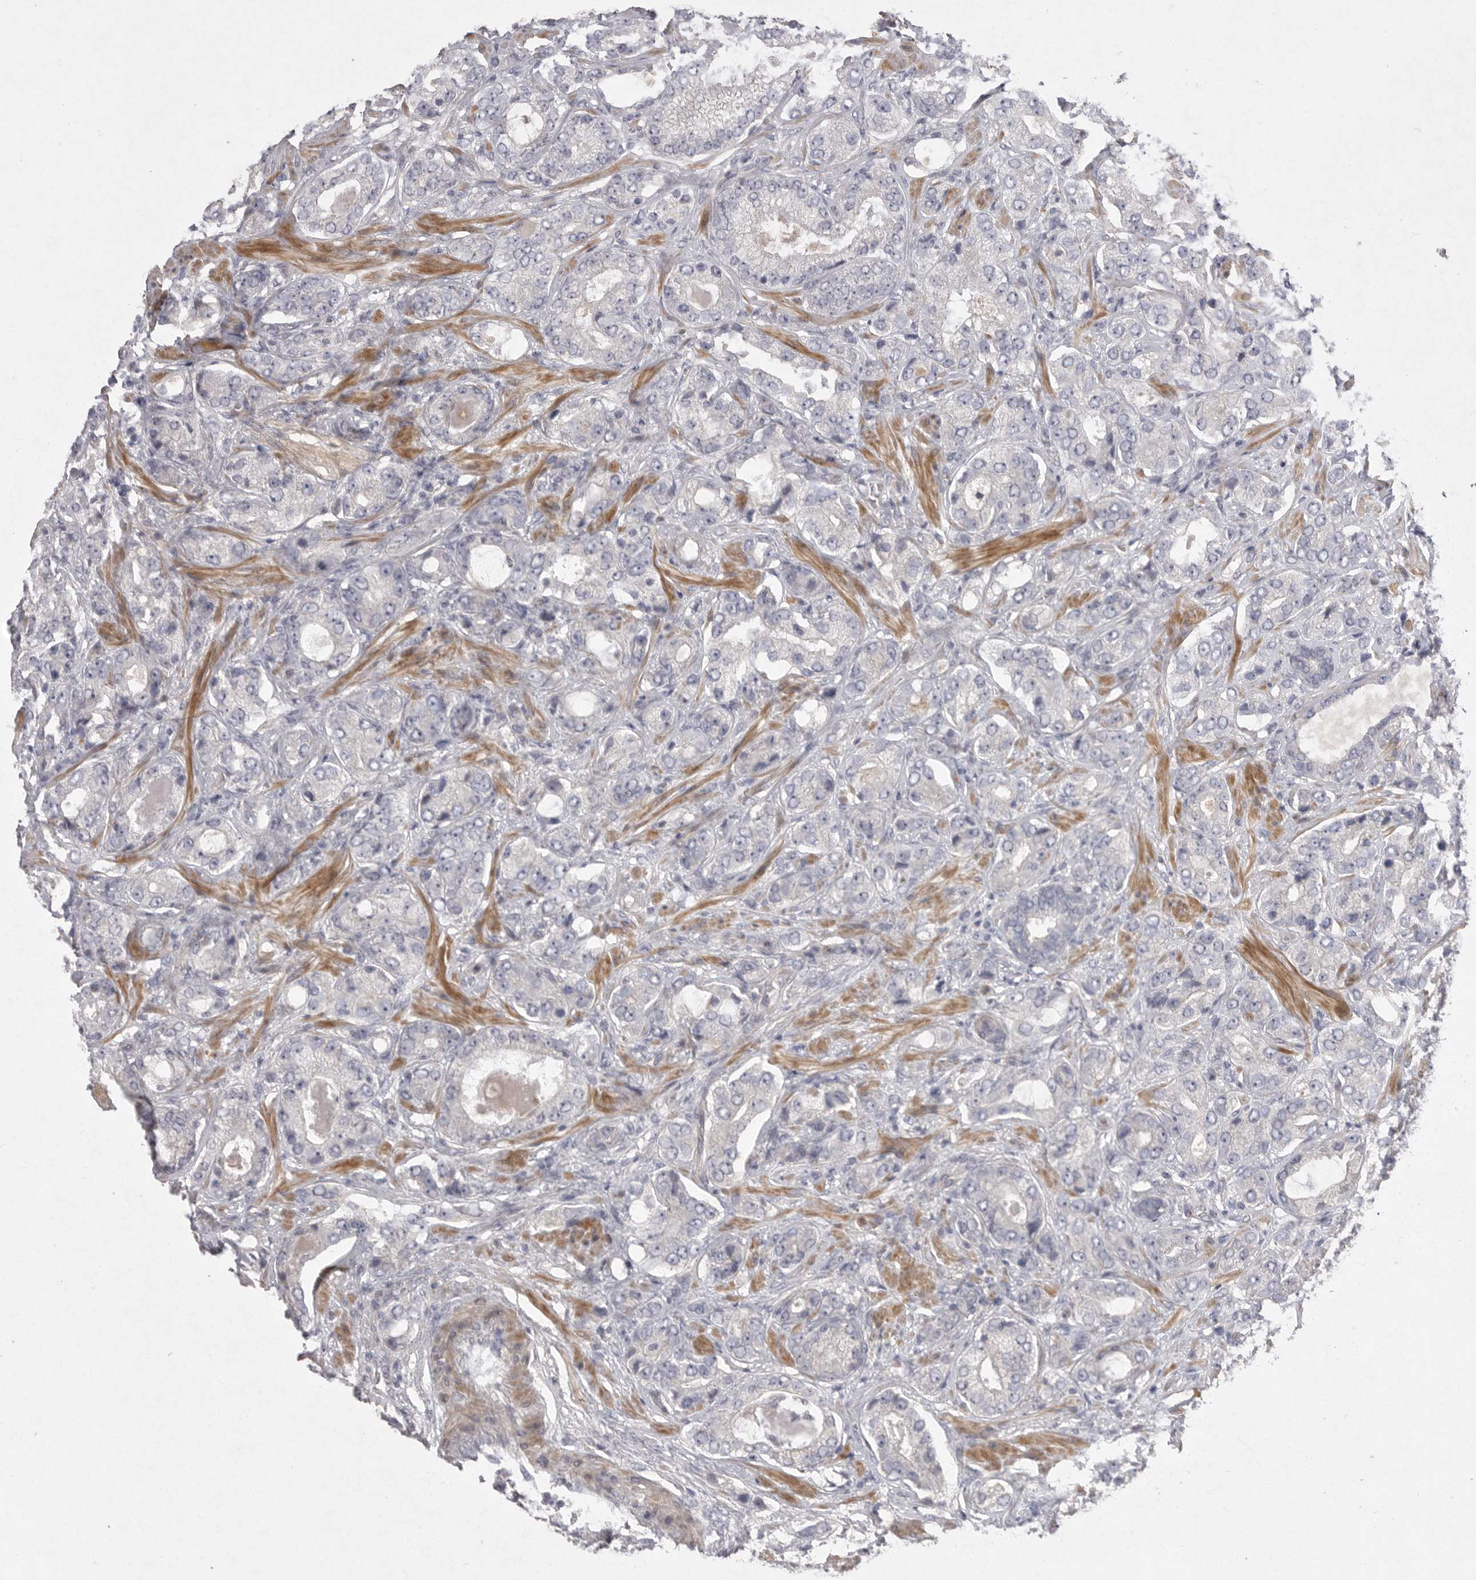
{"staining": {"intensity": "negative", "quantity": "none", "location": "none"}, "tissue": "prostate cancer", "cell_type": "Tumor cells", "image_type": "cancer", "snomed": [{"axis": "morphology", "description": "Normal tissue, NOS"}, {"axis": "morphology", "description": "Adenocarcinoma, High grade"}, {"axis": "topography", "description": "Prostate"}, {"axis": "topography", "description": "Peripheral nerve tissue"}], "caption": "IHC micrograph of neoplastic tissue: prostate cancer (high-grade adenocarcinoma) stained with DAB (3,3'-diaminobenzidine) demonstrates no significant protein positivity in tumor cells.", "gene": "VANGL2", "patient": {"sex": "male", "age": 59}}